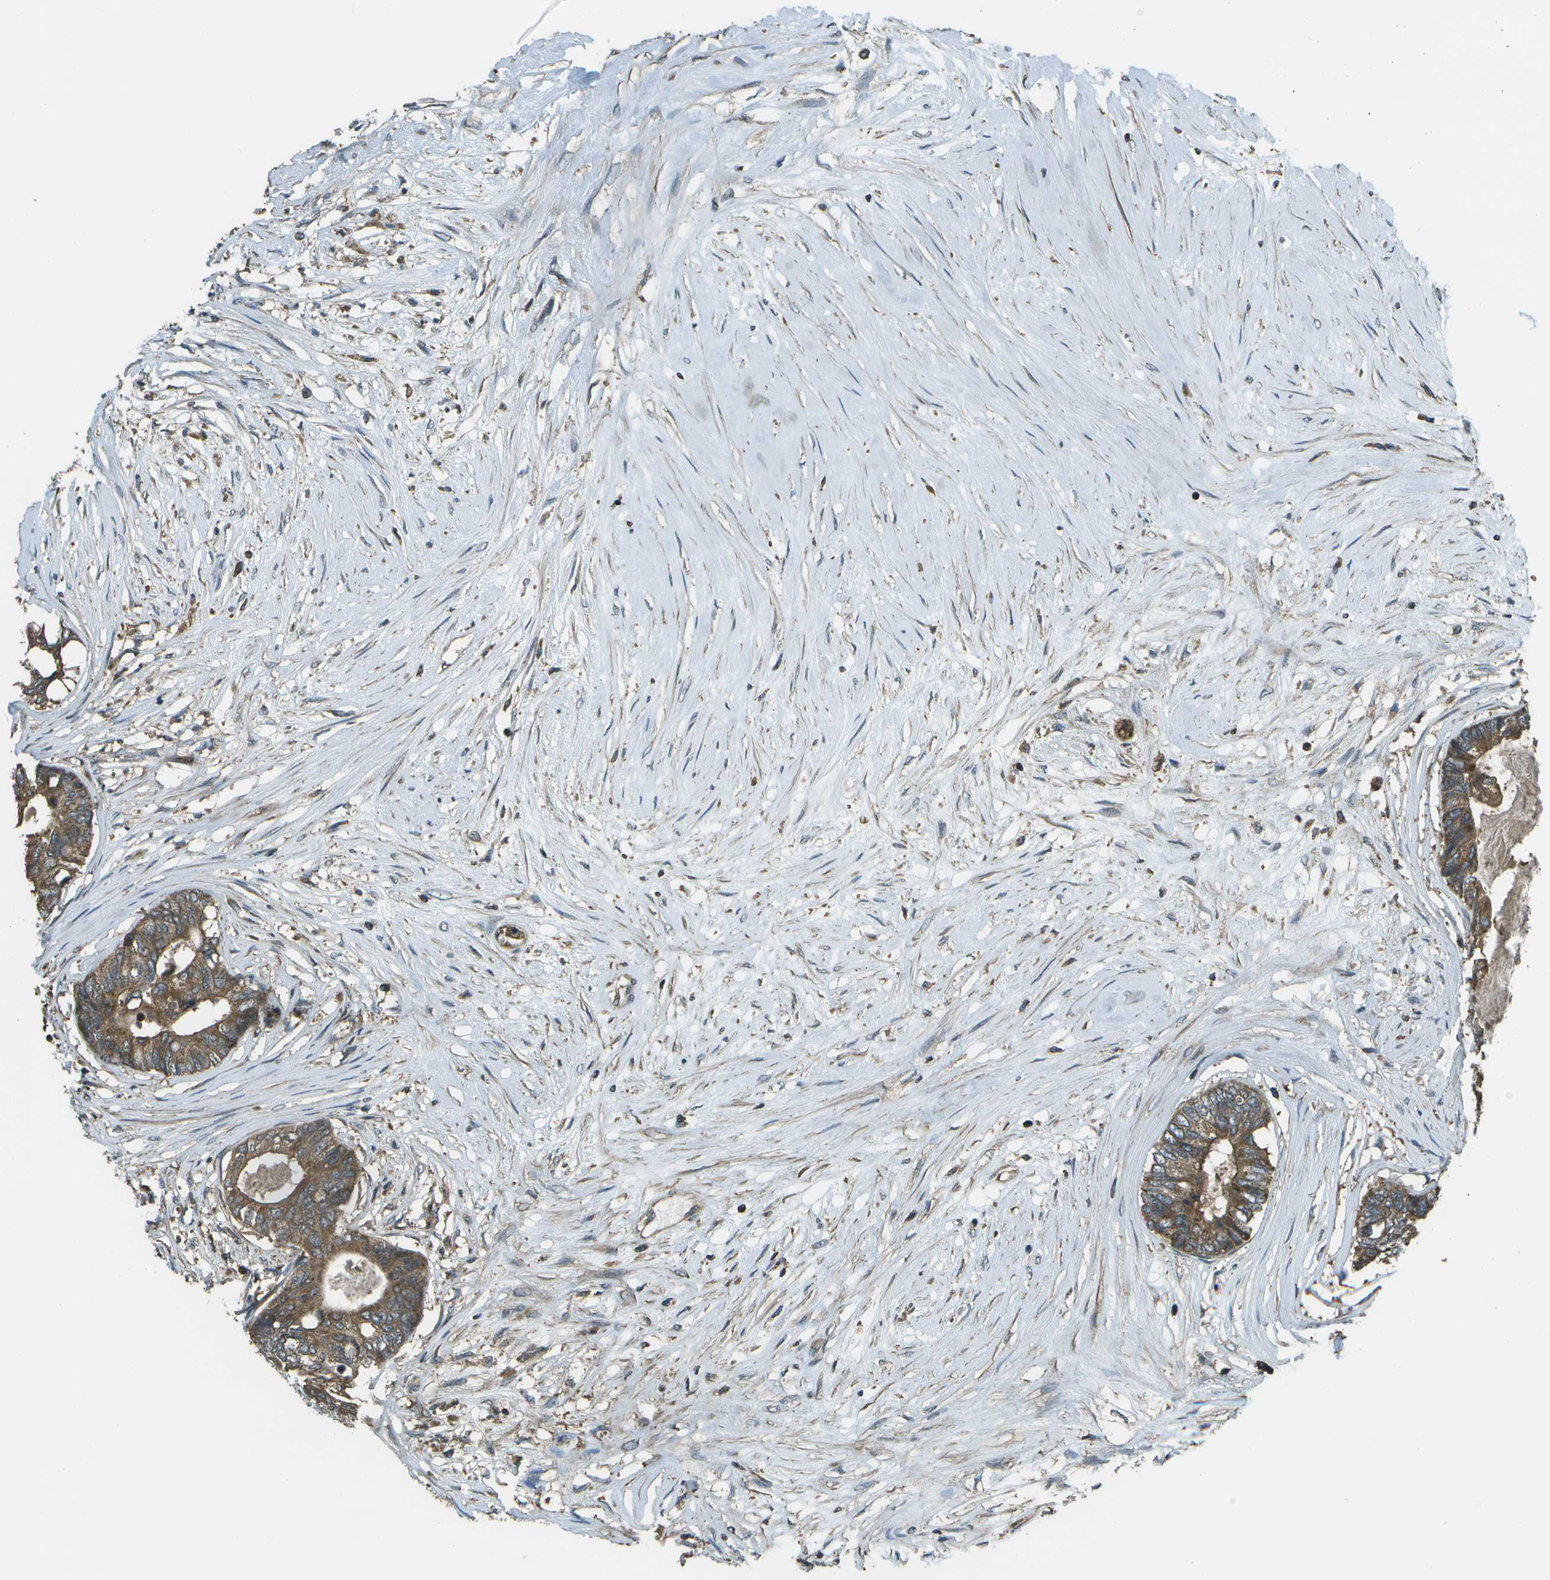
{"staining": {"intensity": "moderate", "quantity": ">75%", "location": "cytoplasmic/membranous"}, "tissue": "colorectal cancer", "cell_type": "Tumor cells", "image_type": "cancer", "snomed": [{"axis": "morphology", "description": "Adenocarcinoma, NOS"}, {"axis": "topography", "description": "Rectum"}], "caption": "Protein staining by immunohistochemistry (IHC) exhibits moderate cytoplasmic/membranous staining in about >75% of tumor cells in adenocarcinoma (colorectal).", "gene": "PLPBP", "patient": {"sex": "male", "age": 63}}